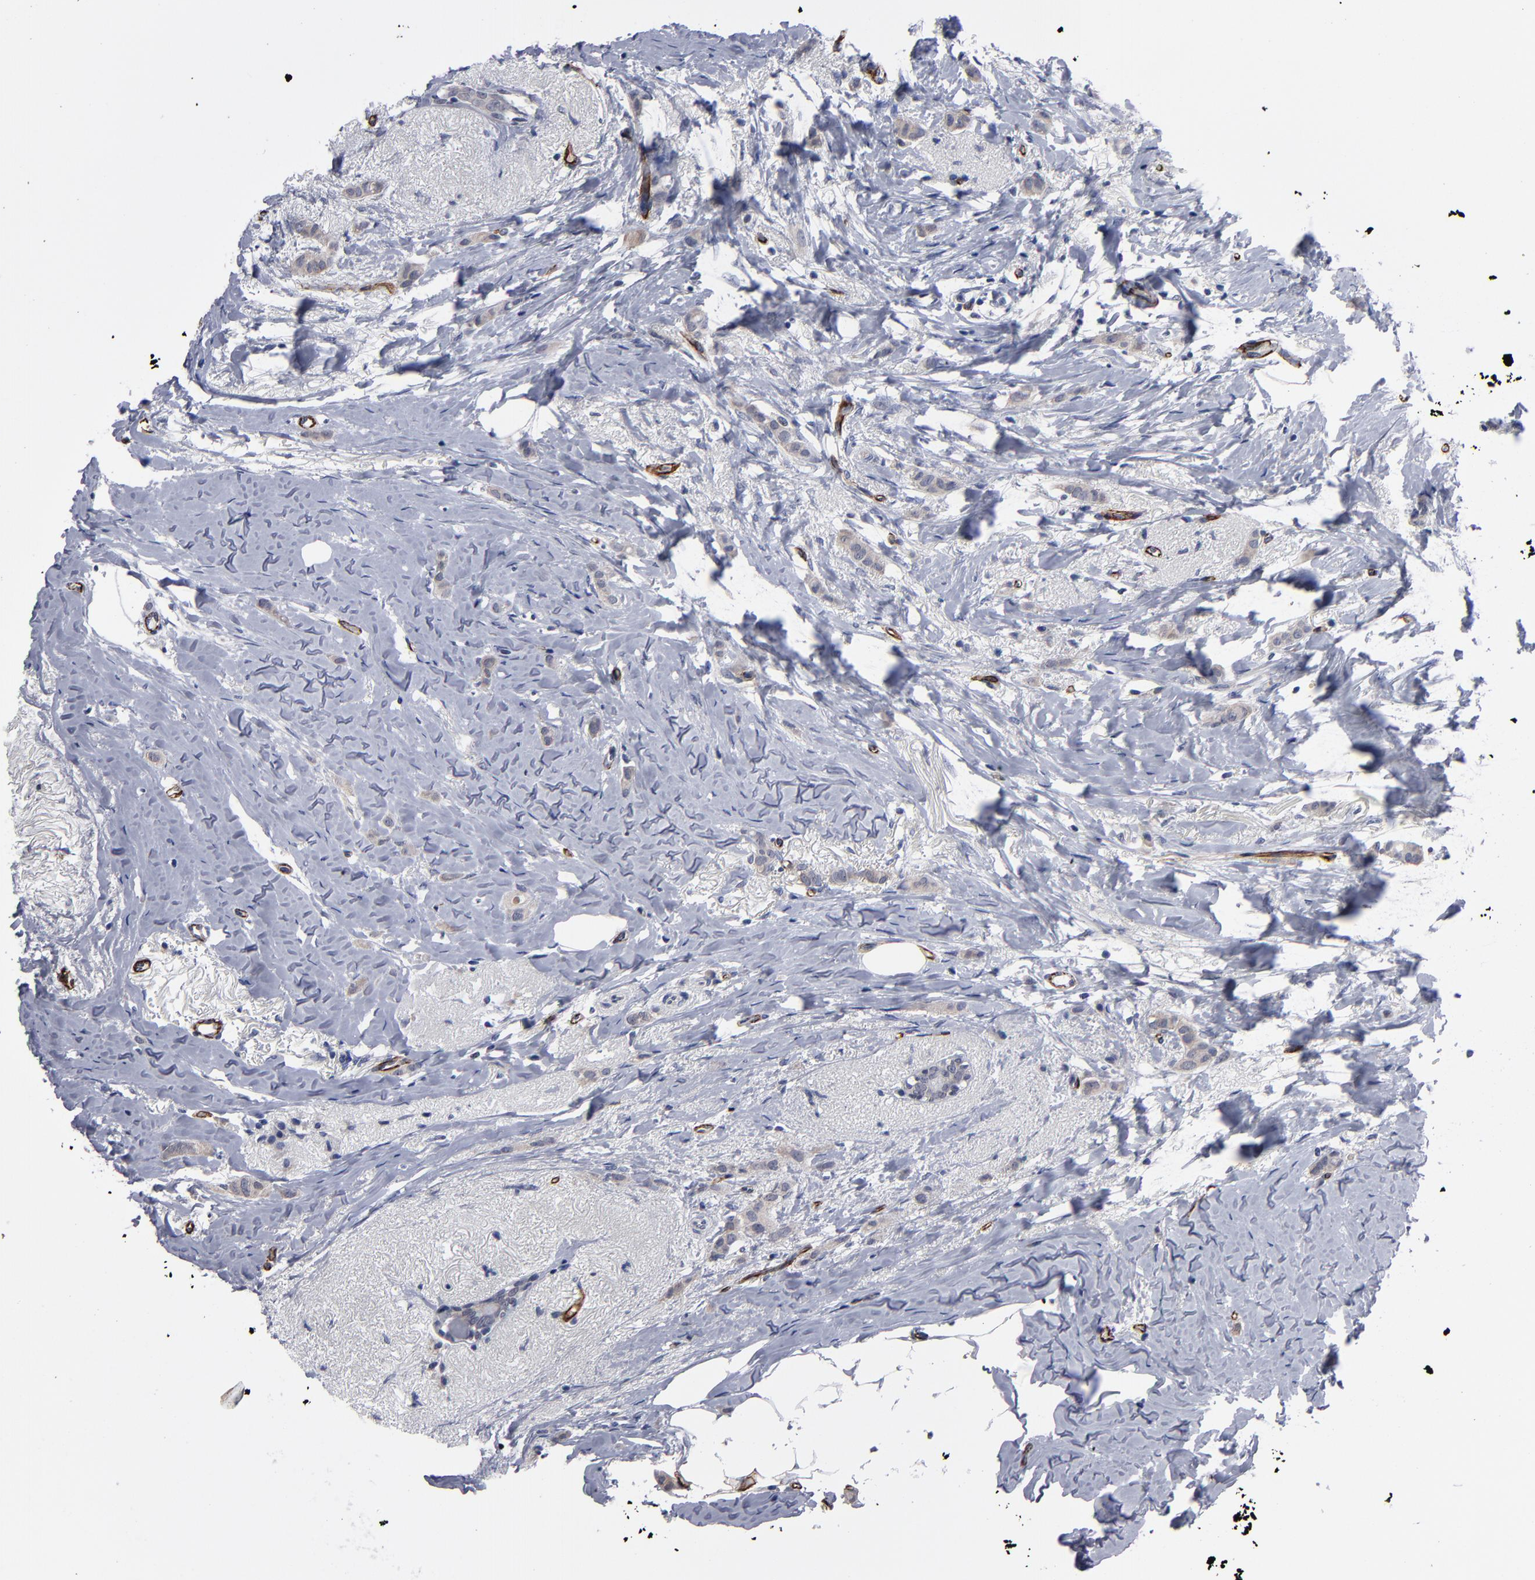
{"staining": {"intensity": "weak", "quantity": ">75%", "location": "cytoplasmic/membranous"}, "tissue": "breast cancer", "cell_type": "Tumor cells", "image_type": "cancer", "snomed": [{"axis": "morphology", "description": "Lobular carcinoma"}, {"axis": "topography", "description": "Breast"}], "caption": "IHC of breast cancer (lobular carcinoma) shows low levels of weak cytoplasmic/membranous positivity in approximately >75% of tumor cells.", "gene": "ZNF175", "patient": {"sex": "female", "age": 55}}